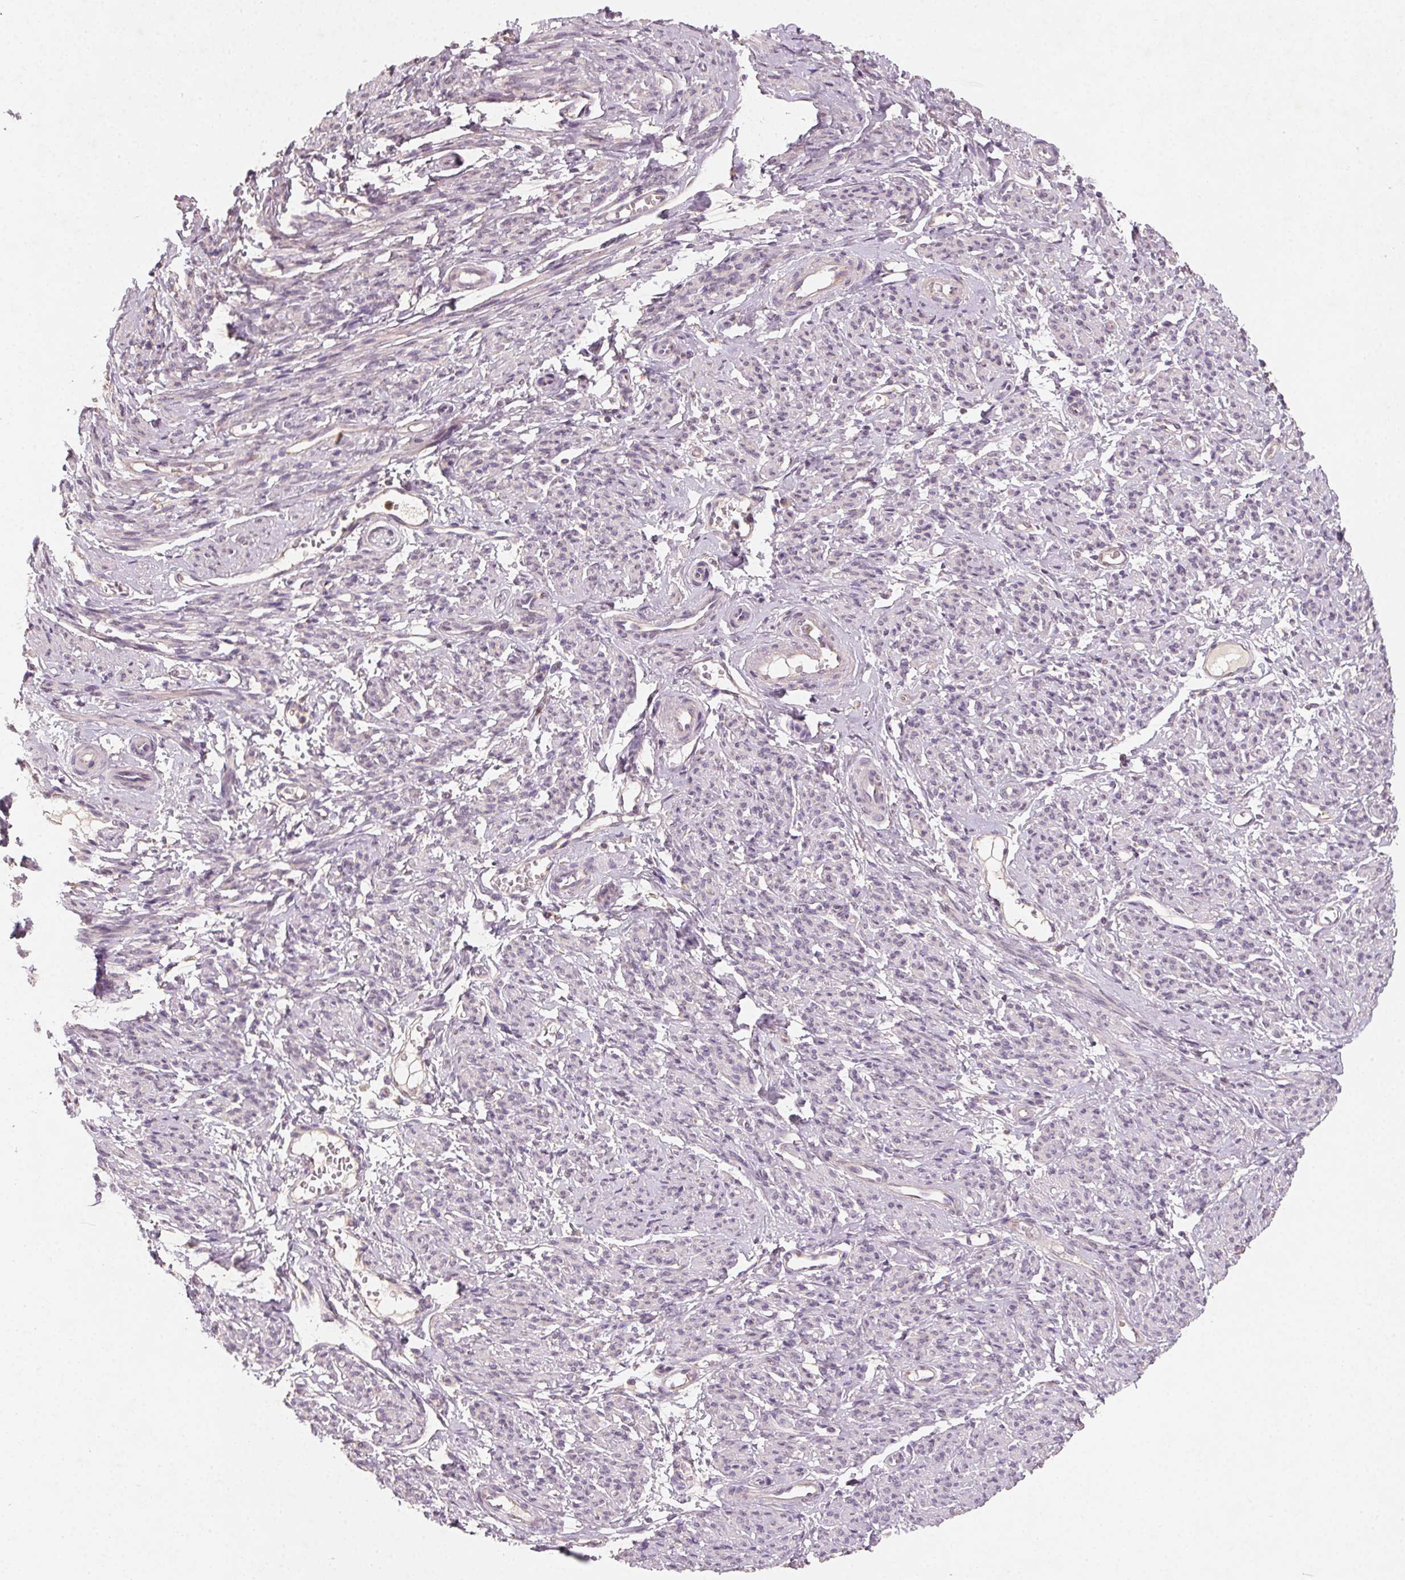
{"staining": {"intensity": "weak", "quantity": "<25%", "location": "cytoplasmic/membranous"}, "tissue": "smooth muscle", "cell_type": "Smooth muscle cells", "image_type": "normal", "snomed": [{"axis": "morphology", "description": "Normal tissue, NOS"}, {"axis": "topography", "description": "Smooth muscle"}], "caption": "A high-resolution photomicrograph shows IHC staining of normal smooth muscle, which reveals no significant staining in smooth muscle cells.", "gene": "AP1S1", "patient": {"sex": "female", "age": 65}}